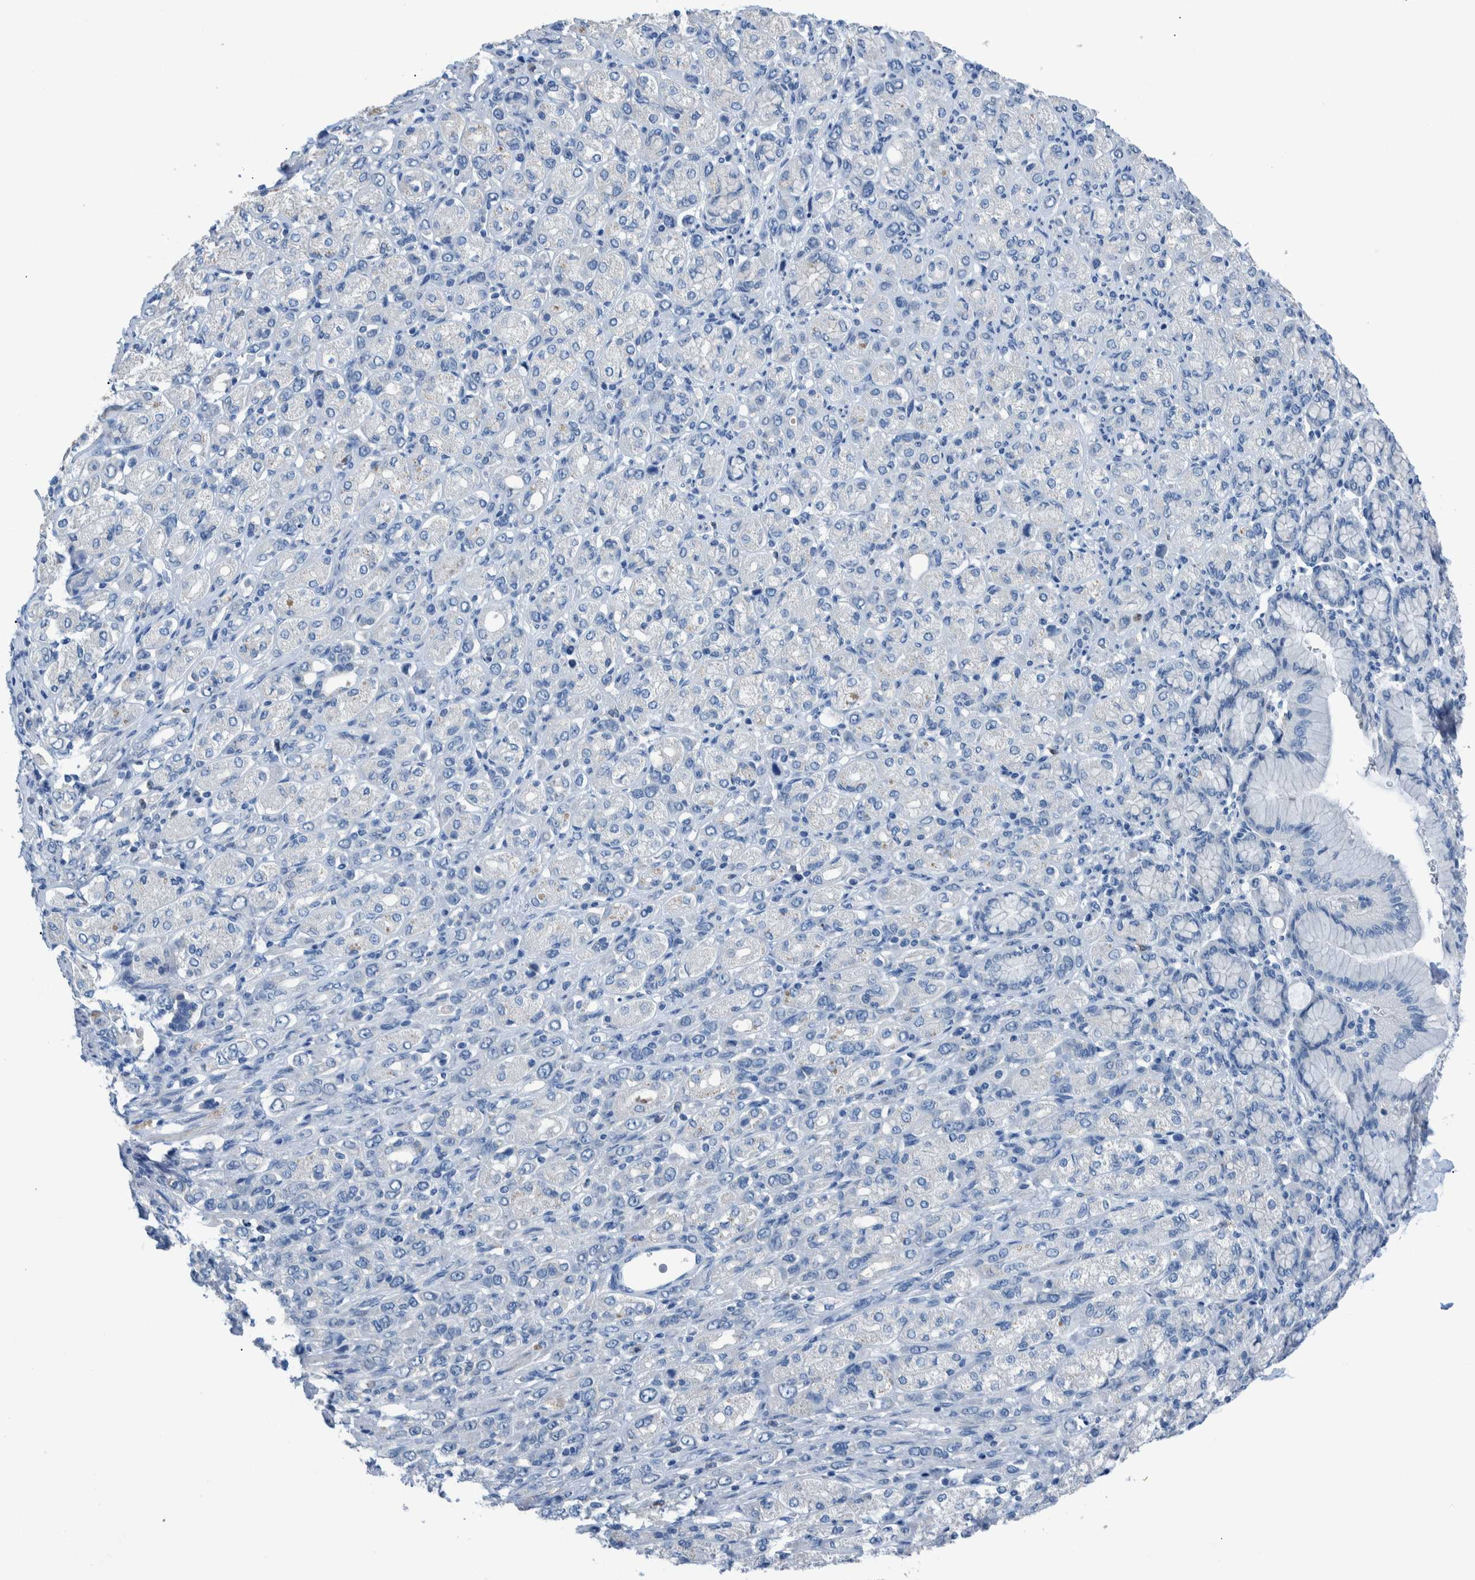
{"staining": {"intensity": "negative", "quantity": "none", "location": "none"}, "tissue": "stomach cancer", "cell_type": "Tumor cells", "image_type": "cancer", "snomed": [{"axis": "morphology", "description": "Adenocarcinoma, NOS"}, {"axis": "topography", "description": "Stomach"}], "caption": "Human adenocarcinoma (stomach) stained for a protein using immunohistochemistry shows no positivity in tumor cells.", "gene": "IDO1", "patient": {"sex": "female", "age": 65}}